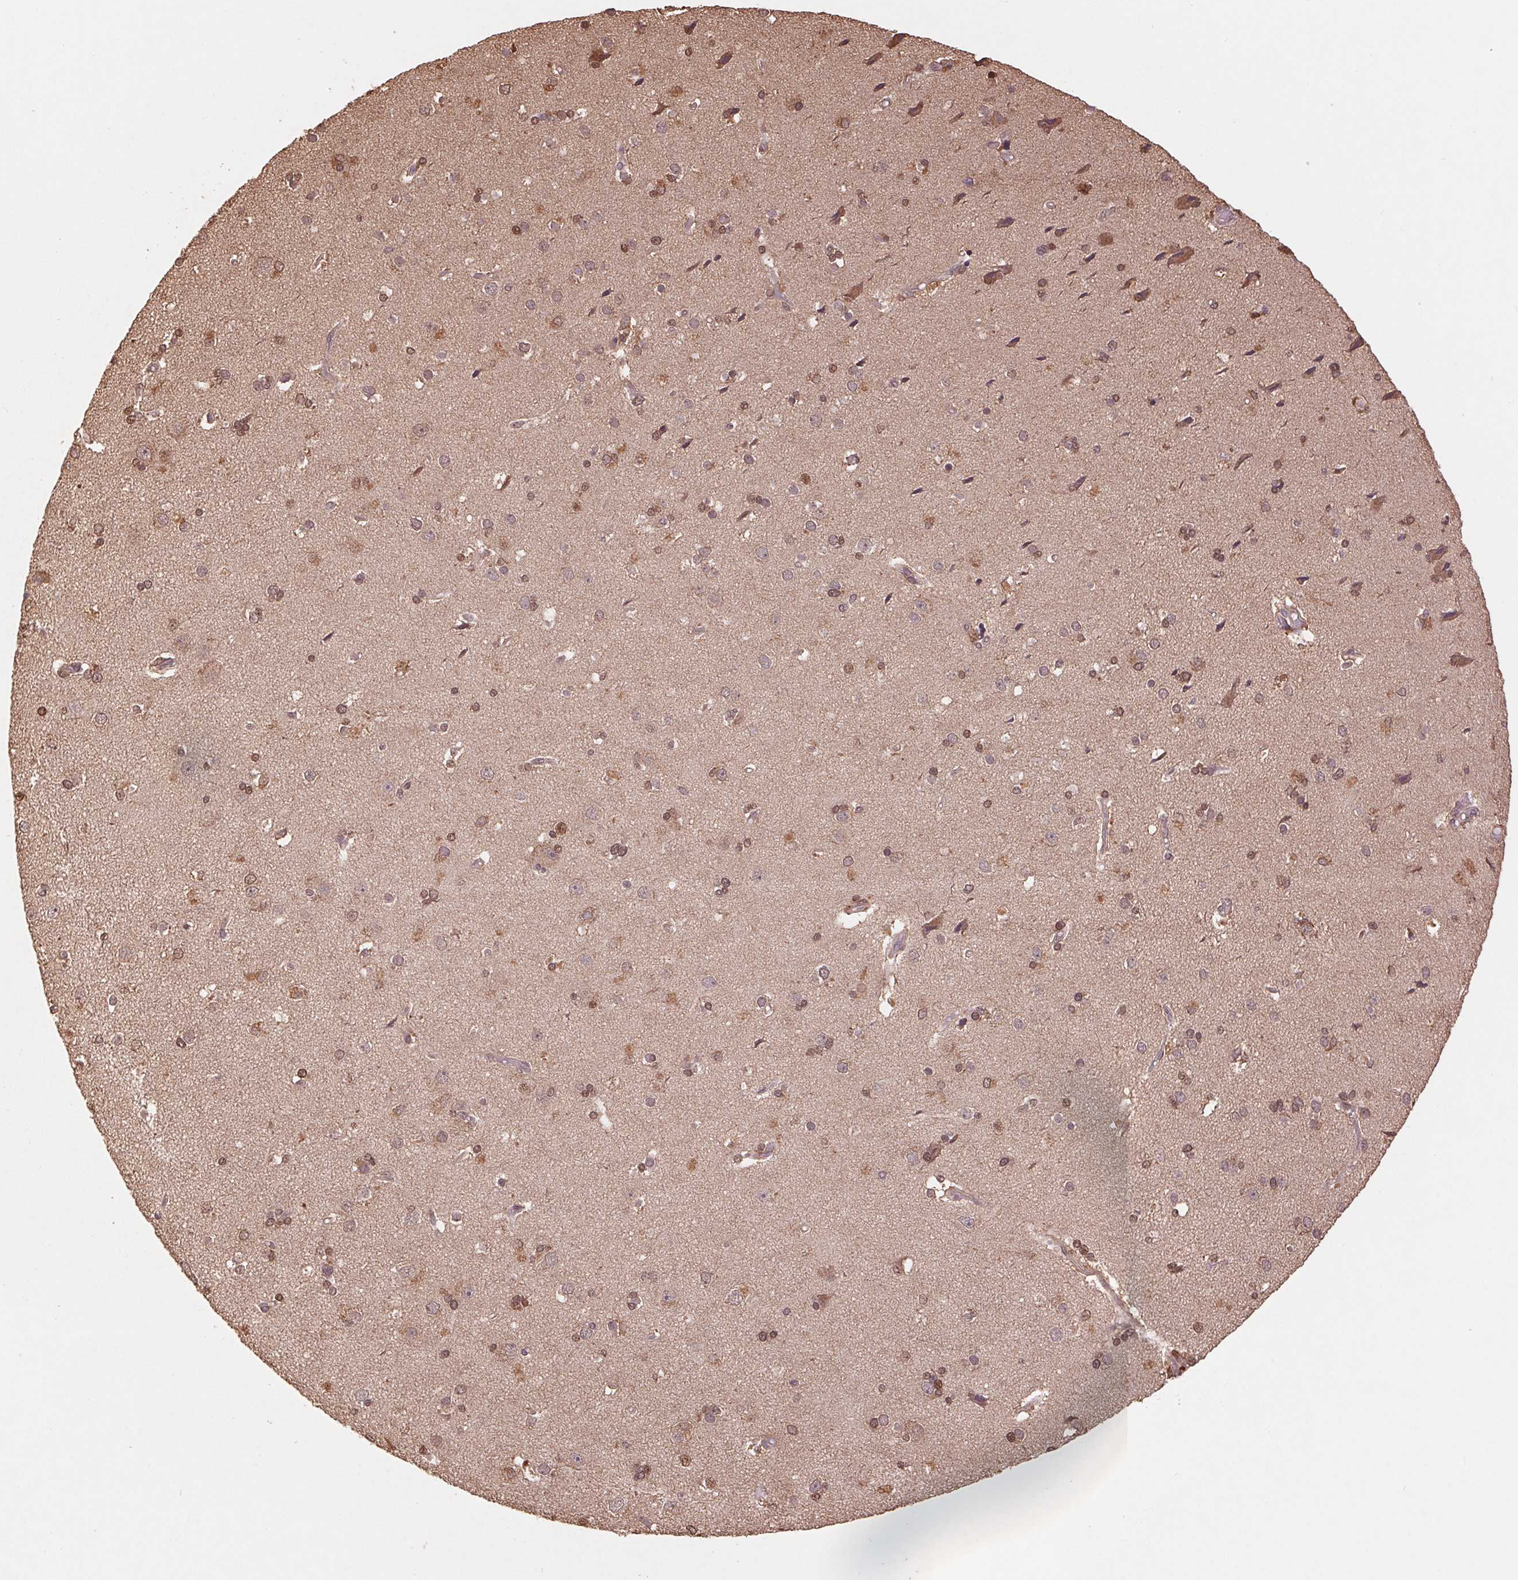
{"staining": {"intensity": "moderate", "quantity": "25%-75%", "location": "cytoplasmic/membranous"}, "tissue": "cerebral cortex", "cell_type": "Endothelial cells", "image_type": "normal", "snomed": [{"axis": "morphology", "description": "Normal tissue, NOS"}, {"axis": "morphology", "description": "Glioma, malignant, High grade"}, {"axis": "topography", "description": "Cerebral cortex"}], "caption": "Moderate cytoplasmic/membranous protein expression is present in about 25%-75% of endothelial cells in cerebral cortex.", "gene": "CUTA", "patient": {"sex": "male", "age": 71}}